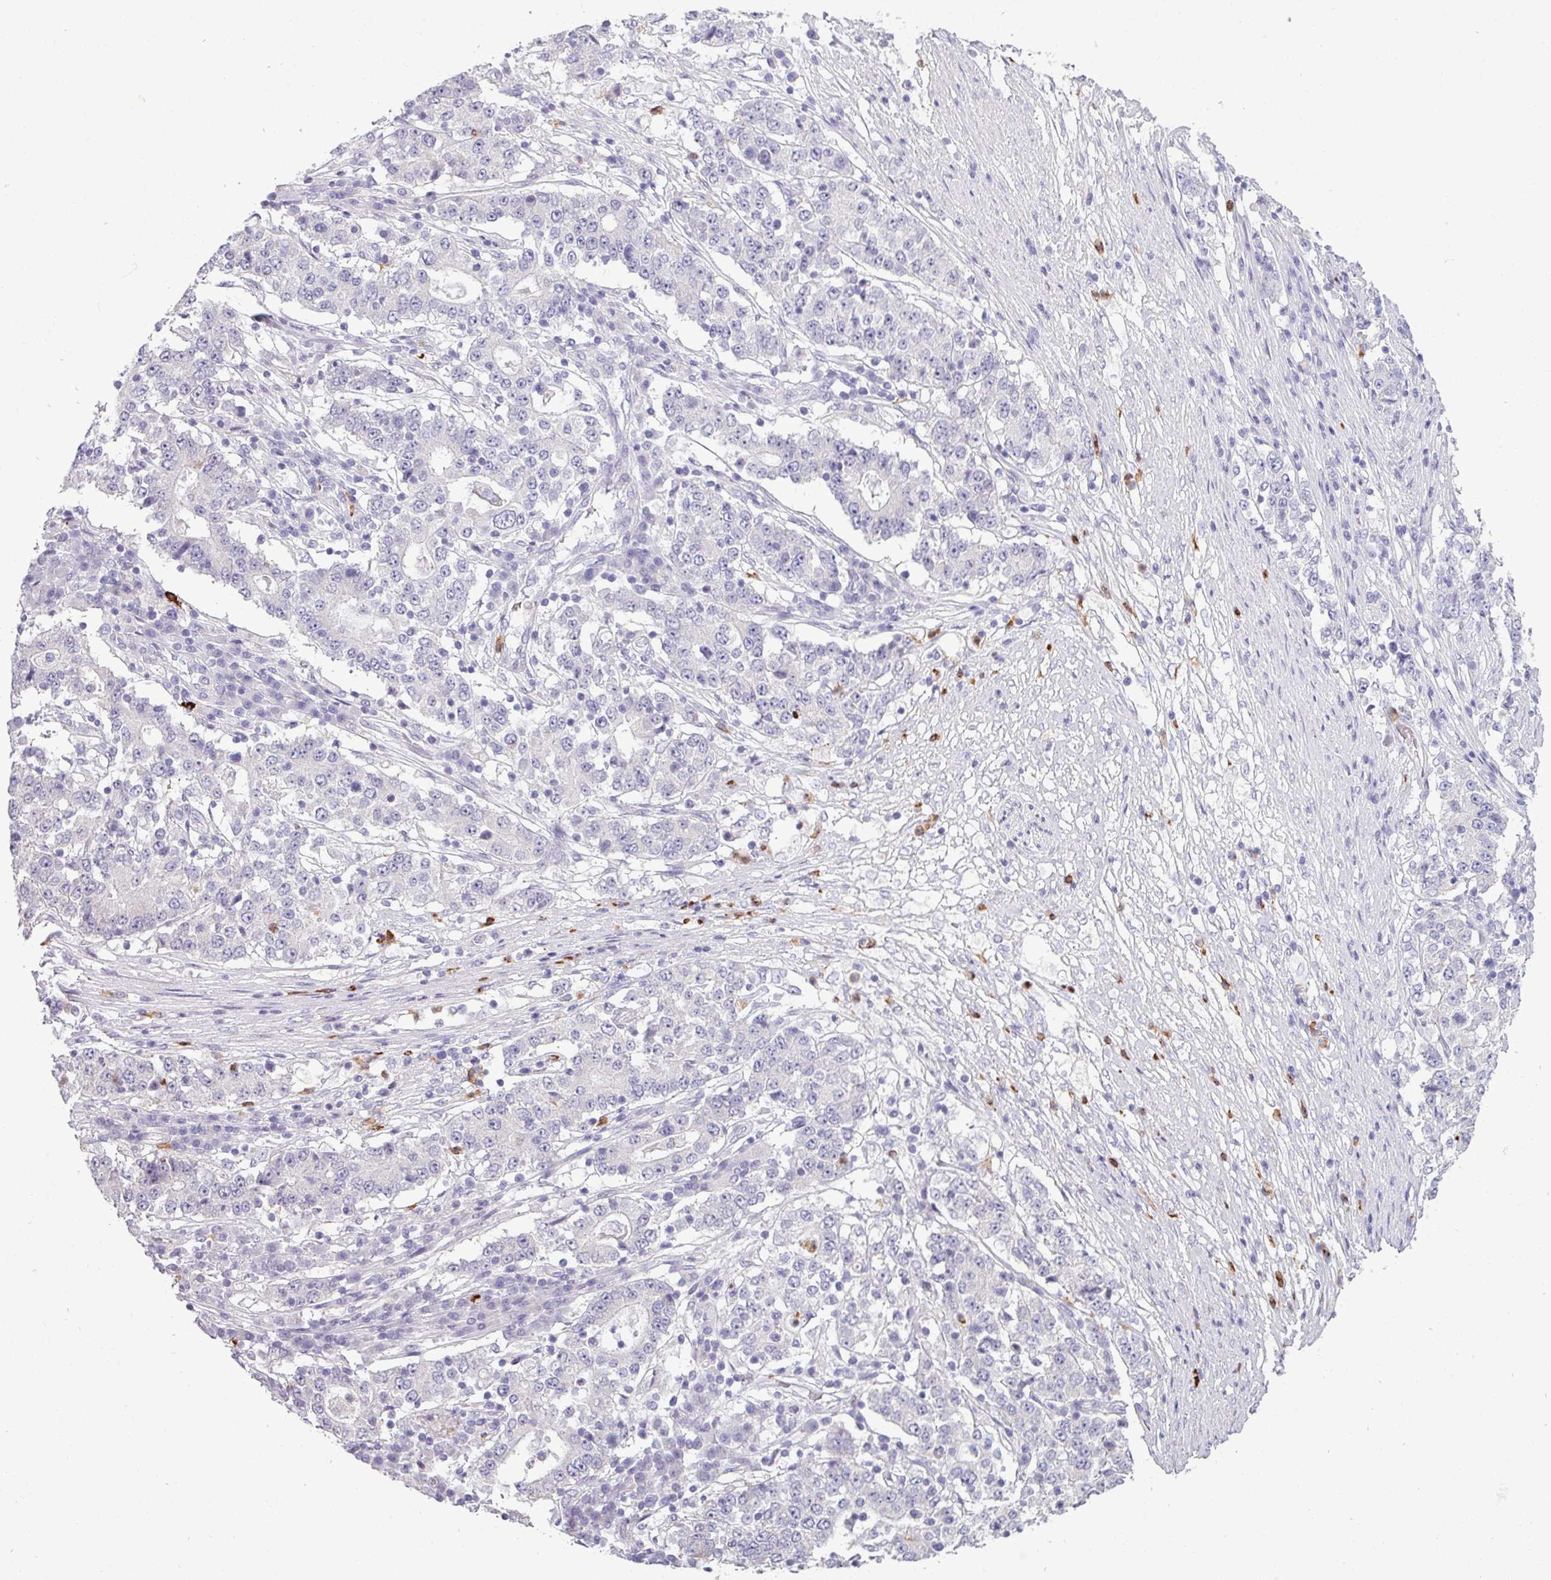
{"staining": {"intensity": "negative", "quantity": "none", "location": "none"}, "tissue": "stomach cancer", "cell_type": "Tumor cells", "image_type": "cancer", "snomed": [{"axis": "morphology", "description": "Adenocarcinoma, NOS"}, {"axis": "topography", "description": "Stomach"}], "caption": "This image is of stomach cancer (adenocarcinoma) stained with immunohistochemistry to label a protein in brown with the nuclei are counter-stained blue. There is no positivity in tumor cells.", "gene": "TRIM39", "patient": {"sex": "male", "age": 59}}